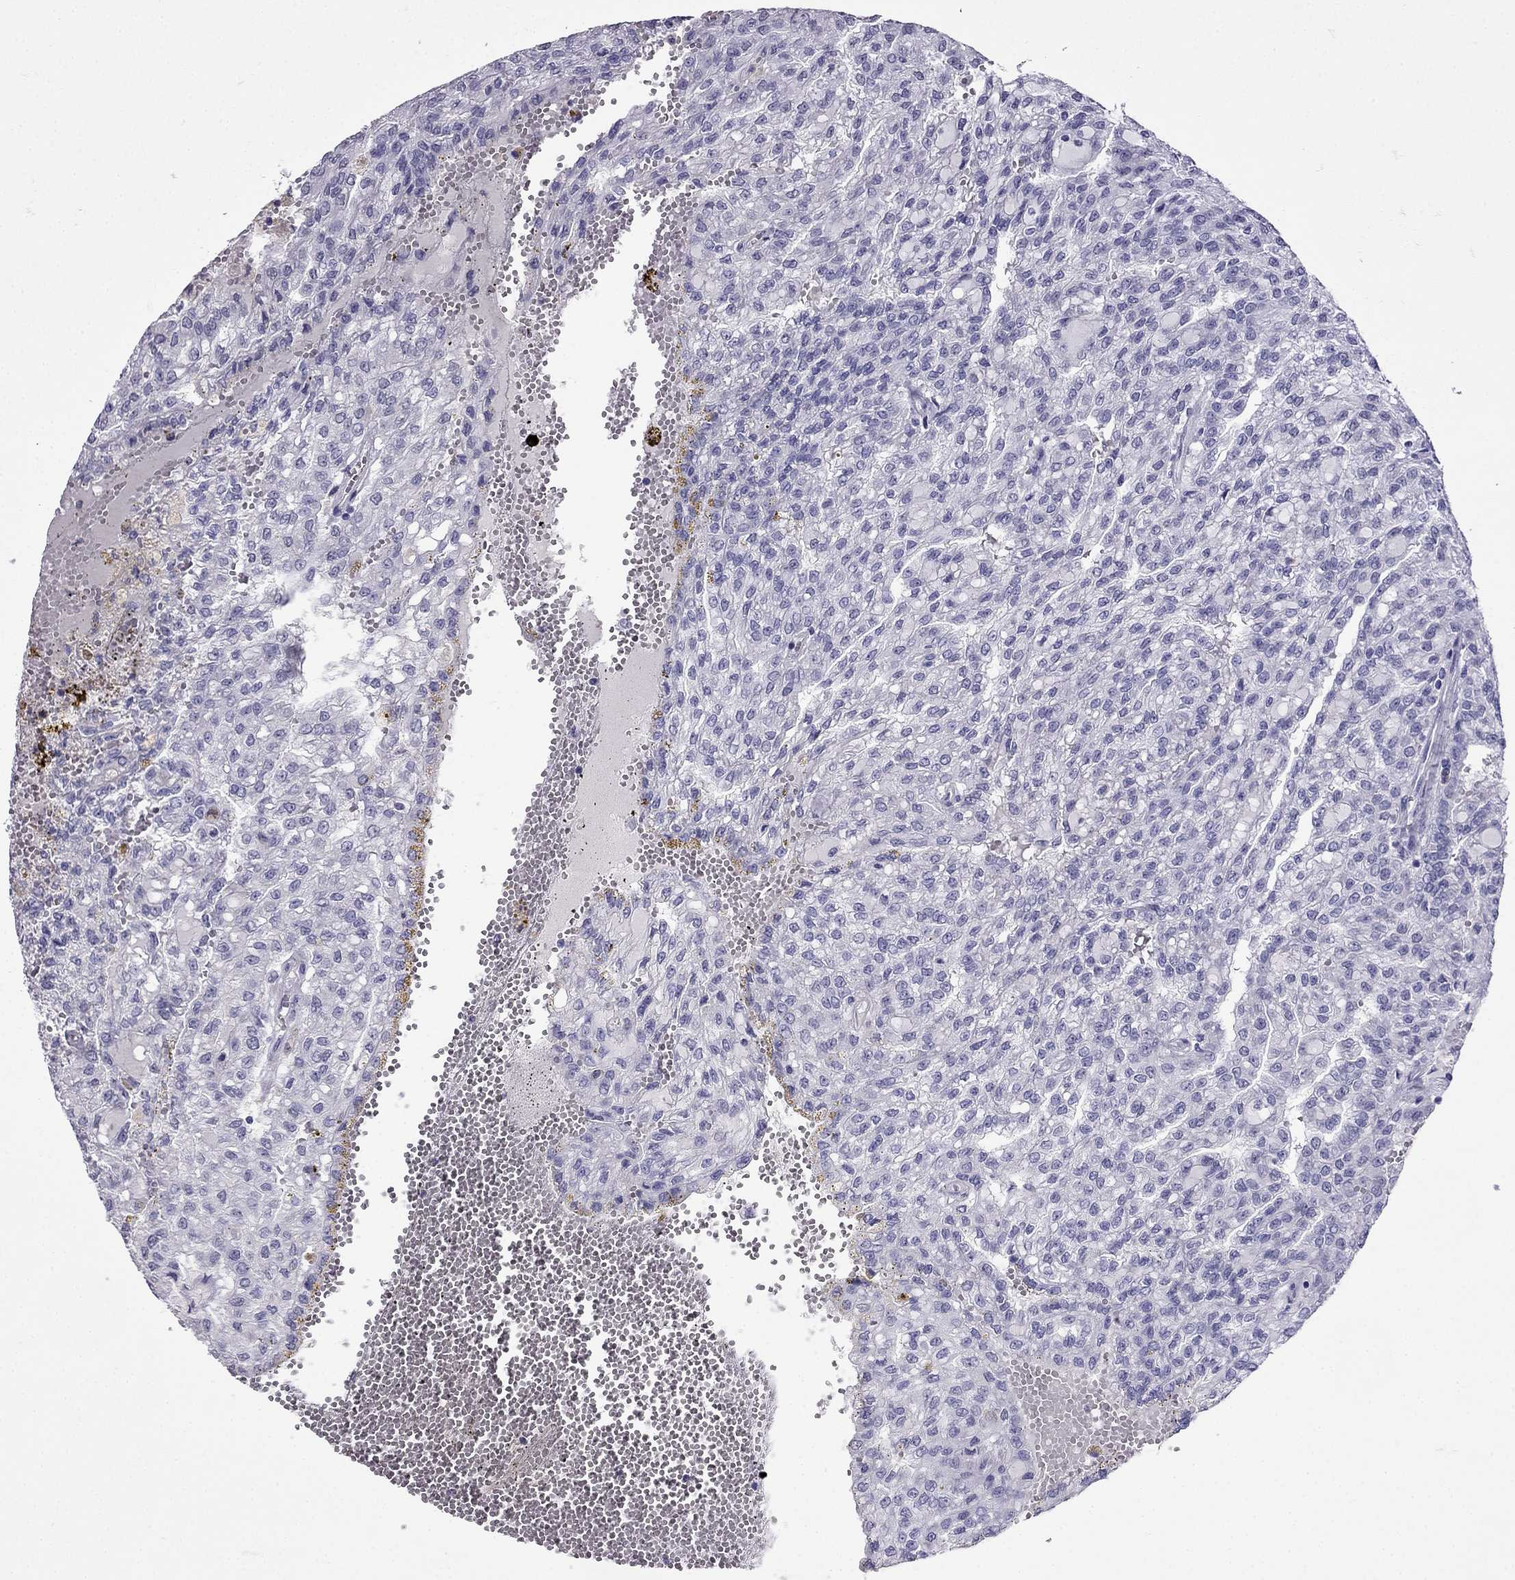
{"staining": {"intensity": "negative", "quantity": "none", "location": "none"}, "tissue": "renal cancer", "cell_type": "Tumor cells", "image_type": "cancer", "snomed": [{"axis": "morphology", "description": "Adenocarcinoma, NOS"}, {"axis": "topography", "description": "Kidney"}], "caption": "Immunohistochemistry micrograph of neoplastic tissue: renal cancer stained with DAB (3,3'-diaminobenzidine) displays no significant protein positivity in tumor cells.", "gene": "CDHR4", "patient": {"sex": "male", "age": 63}}